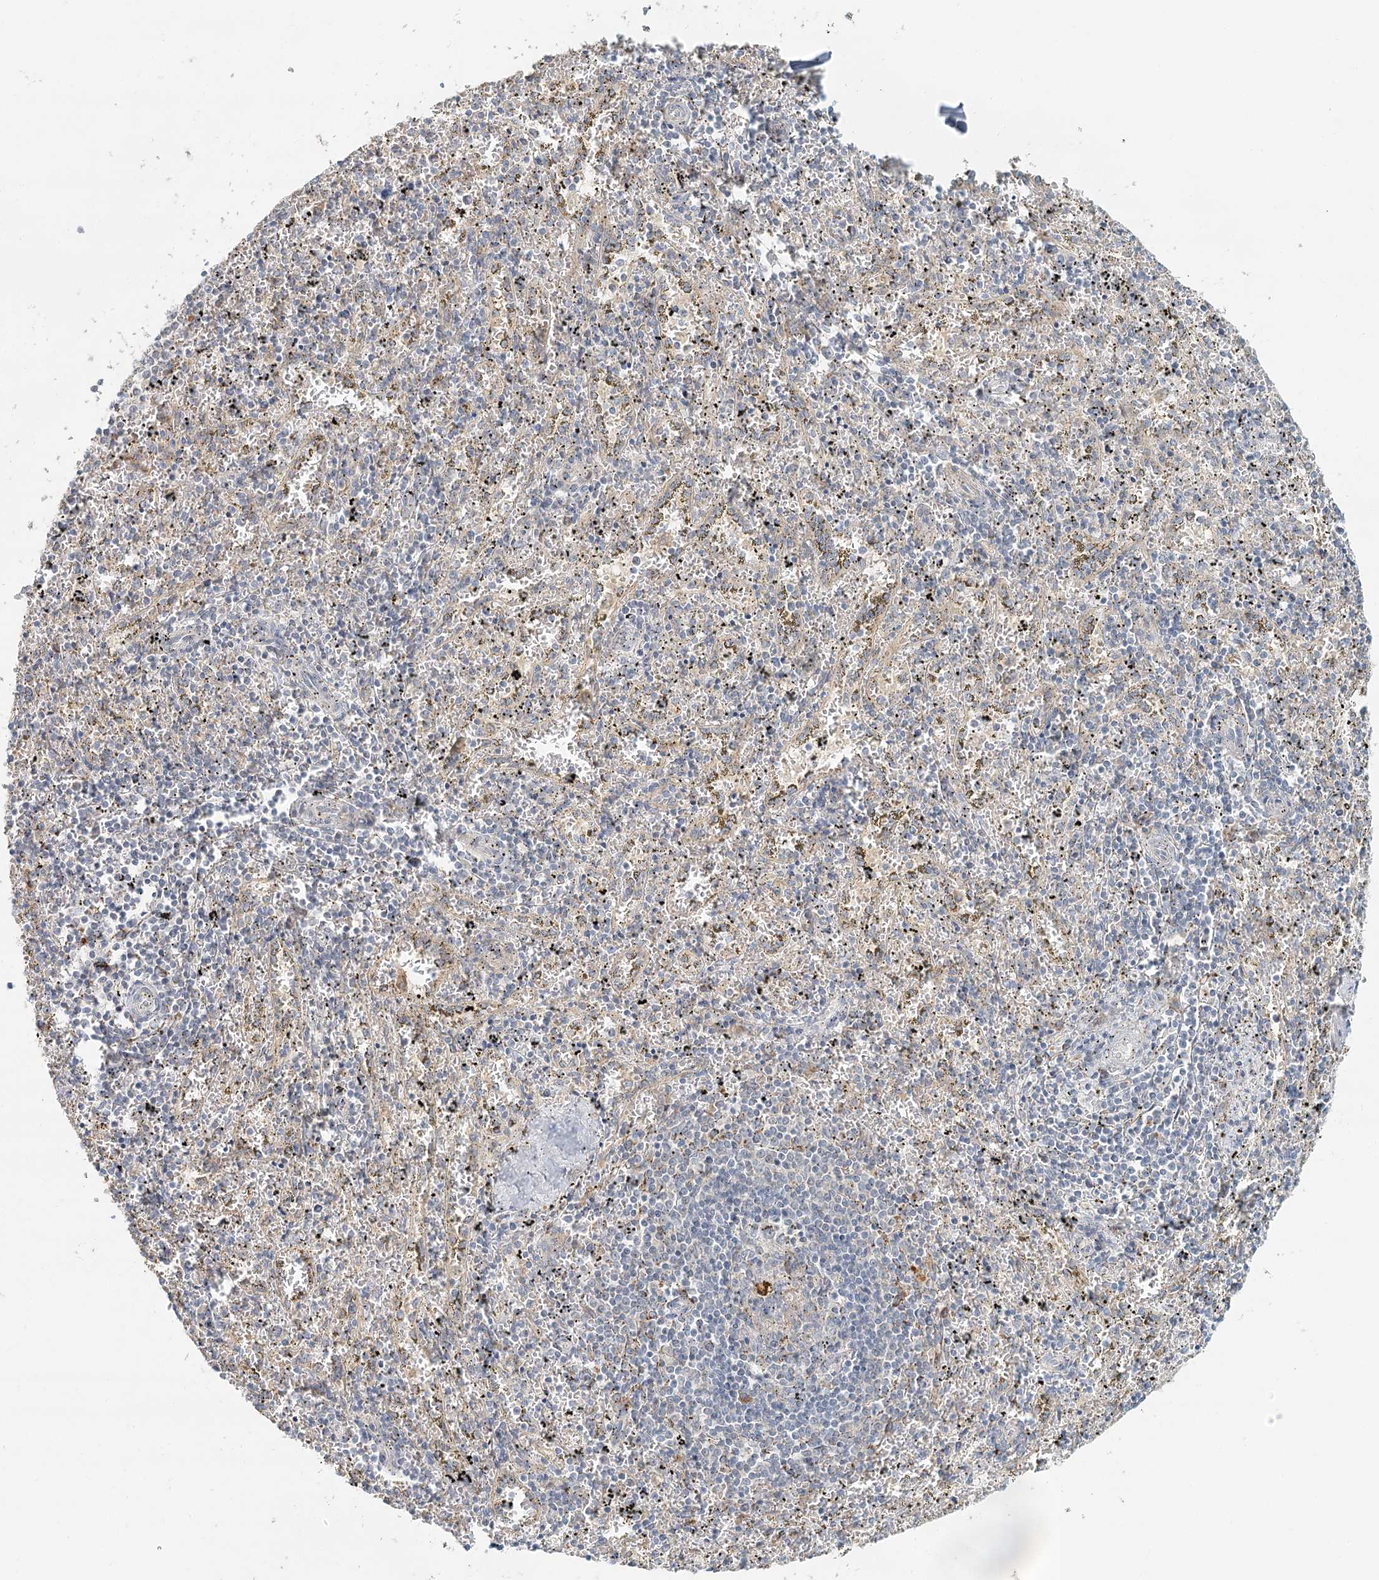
{"staining": {"intensity": "negative", "quantity": "none", "location": "none"}, "tissue": "spleen", "cell_type": "Cells in red pulp", "image_type": "normal", "snomed": [{"axis": "morphology", "description": "Normal tissue, NOS"}, {"axis": "topography", "description": "Spleen"}], "caption": "Cells in red pulp show no significant protein expression in benign spleen. Brightfield microscopy of immunohistochemistry stained with DAB (3,3'-diaminobenzidine) (brown) and hematoxylin (blue), captured at high magnification.", "gene": "VSIG1", "patient": {"sex": "male", "age": 11}}